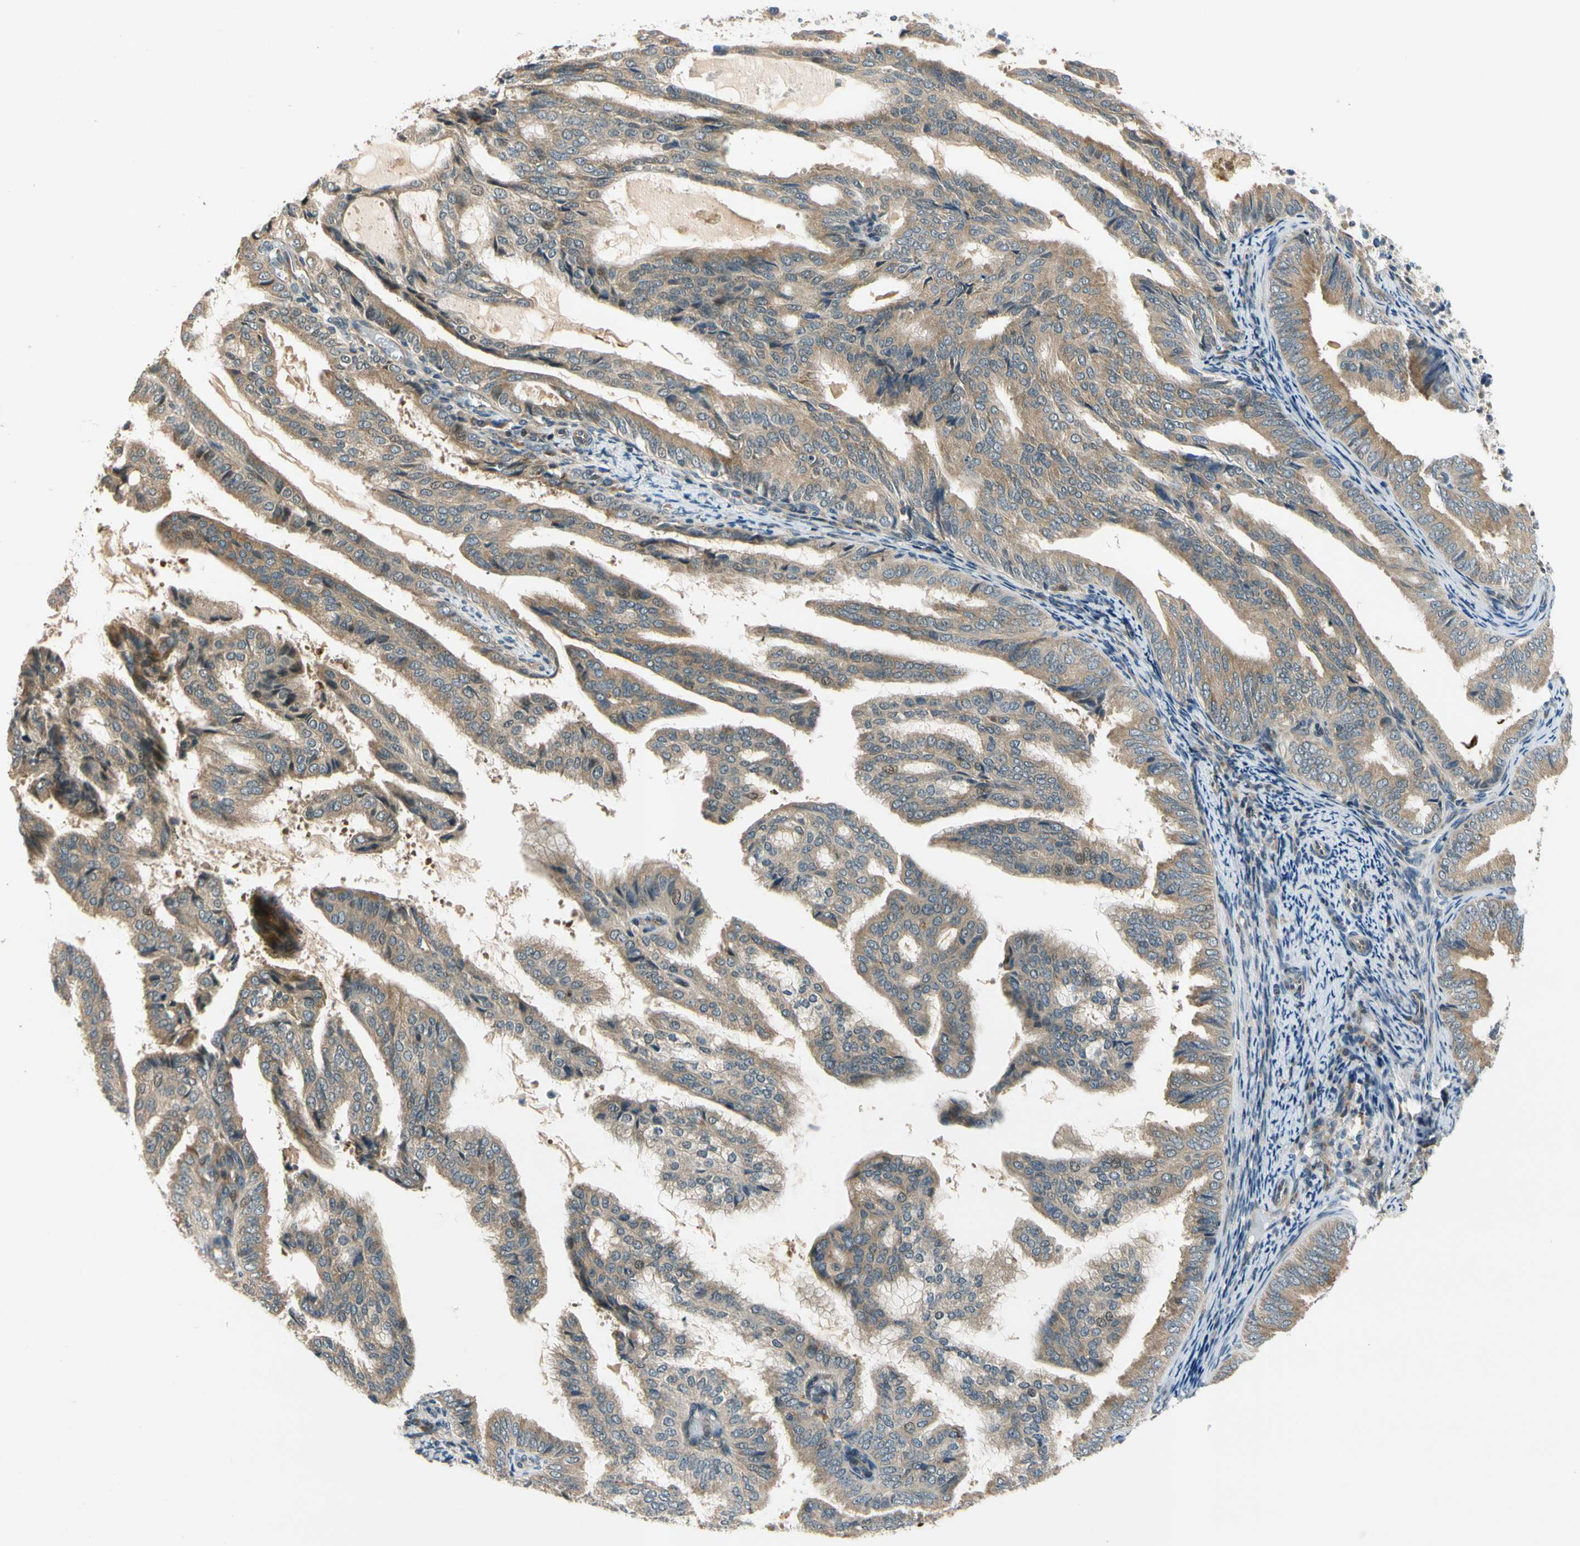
{"staining": {"intensity": "weak", "quantity": ">75%", "location": "cytoplasmic/membranous"}, "tissue": "endometrial cancer", "cell_type": "Tumor cells", "image_type": "cancer", "snomed": [{"axis": "morphology", "description": "Adenocarcinoma, NOS"}, {"axis": "topography", "description": "Endometrium"}], "caption": "The micrograph exhibits staining of adenocarcinoma (endometrial), revealing weak cytoplasmic/membranous protein positivity (brown color) within tumor cells.", "gene": "GATD1", "patient": {"sex": "female", "age": 58}}